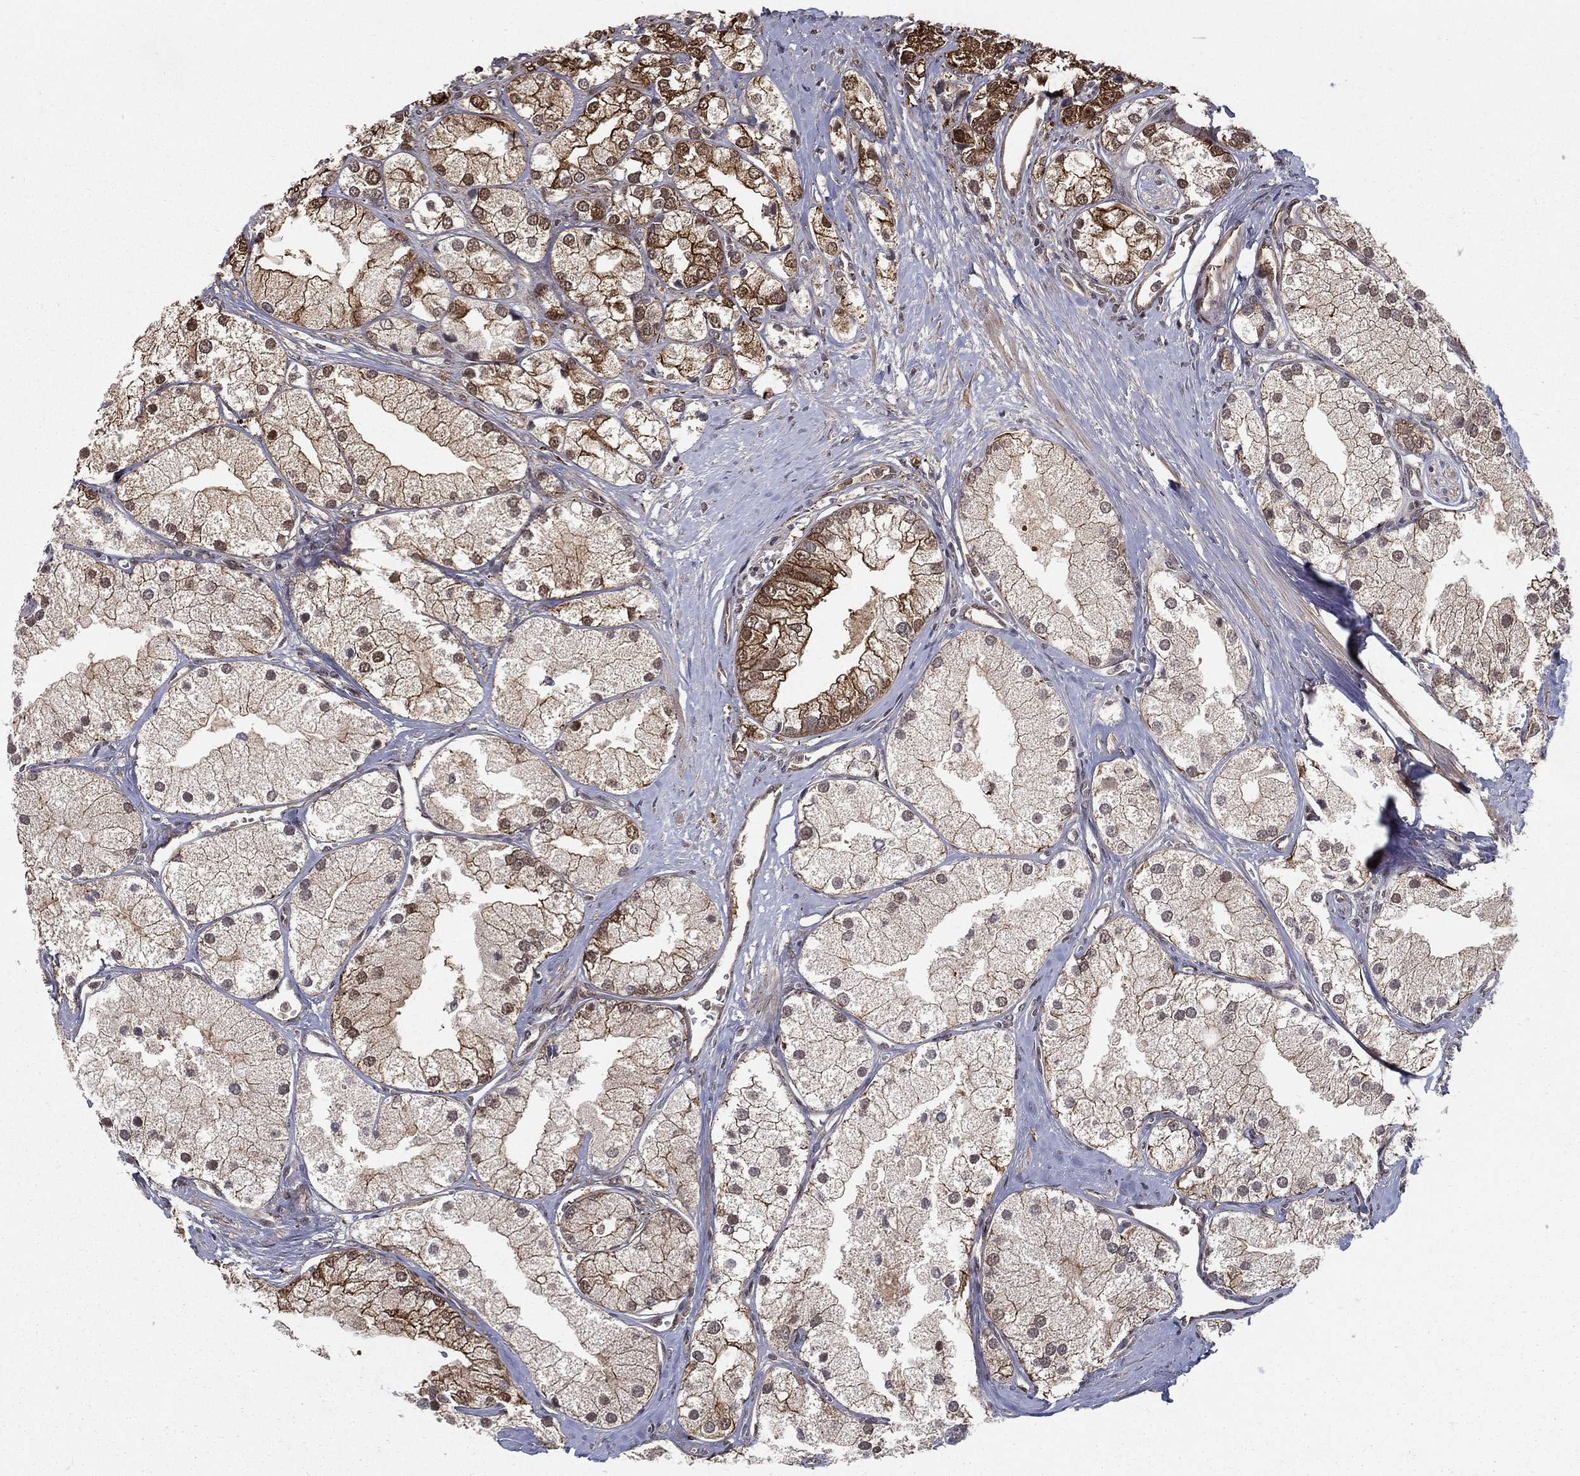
{"staining": {"intensity": "strong", "quantity": "<25%", "location": "cytoplasmic/membranous"}, "tissue": "prostate cancer", "cell_type": "Tumor cells", "image_type": "cancer", "snomed": [{"axis": "morphology", "description": "Adenocarcinoma, NOS"}, {"axis": "topography", "description": "Prostate and seminal vesicle, NOS"}, {"axis": "topography", "description": "Prostate"}], "caption": "Strong cytoplasmic/membranous staining for a protein is identified in approximately <25% of tumor cells of prostate adenocarcinoma using IHC.", "gene": "SLC6A6", "patient": {"sex": "male", "age": 79}}